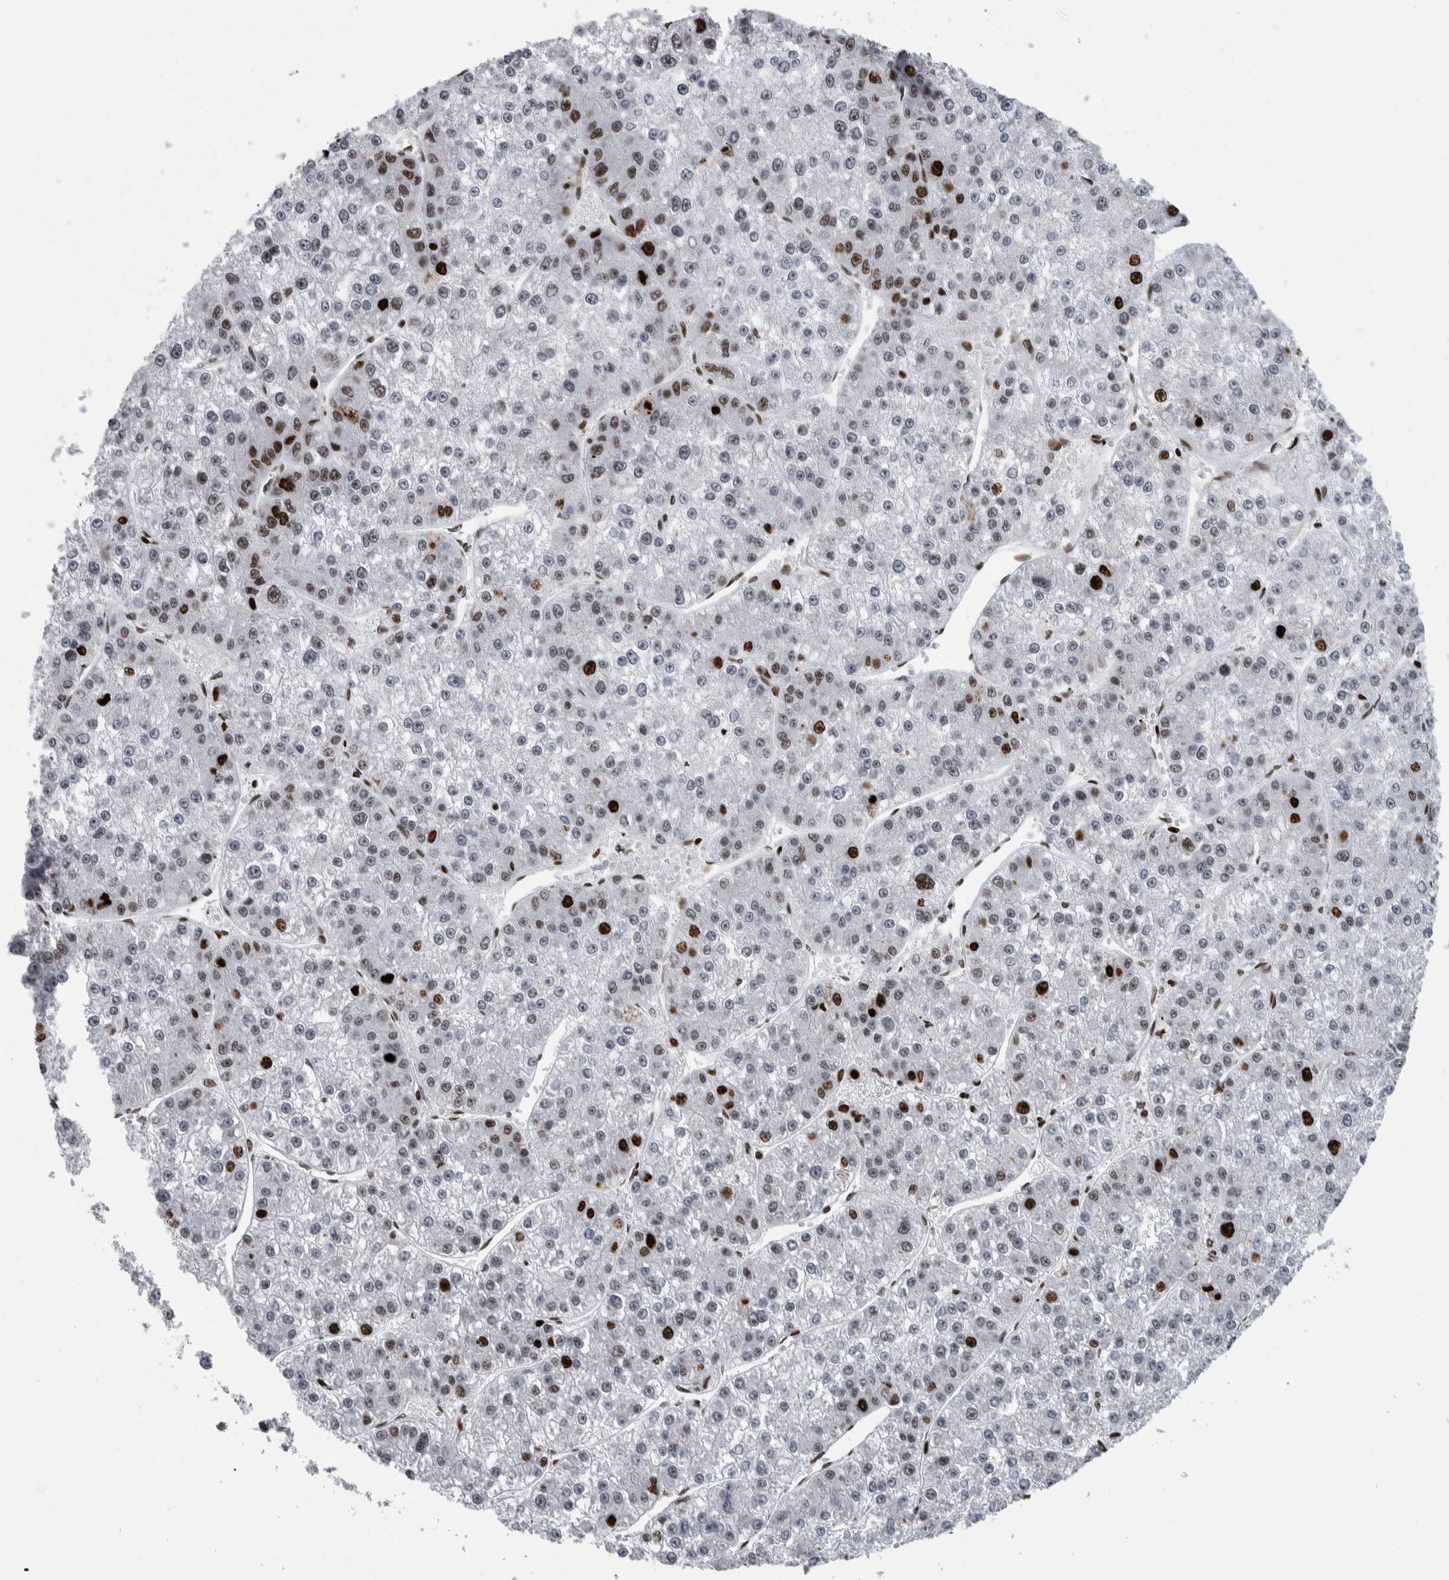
{"staining": {"intensity": "strong", "quantity": "<25%", "location": "nuclear"}, "tissue": "liver cancer", "cell_type": "Tumor cells", "image_type": "cancer", "snomed": [{"axis": "morphology", "description": "Carcinoma, Hepatocellular, NOS"}, {"axis": "topography", "description": "Liver"}], "caption": "A brown stain shows strong nuclear expression of a protein in liver hepatocellular carcinoma tumor cells.", "gene": "TOP2B", "patient": {"sex": "female", "age": 73}}